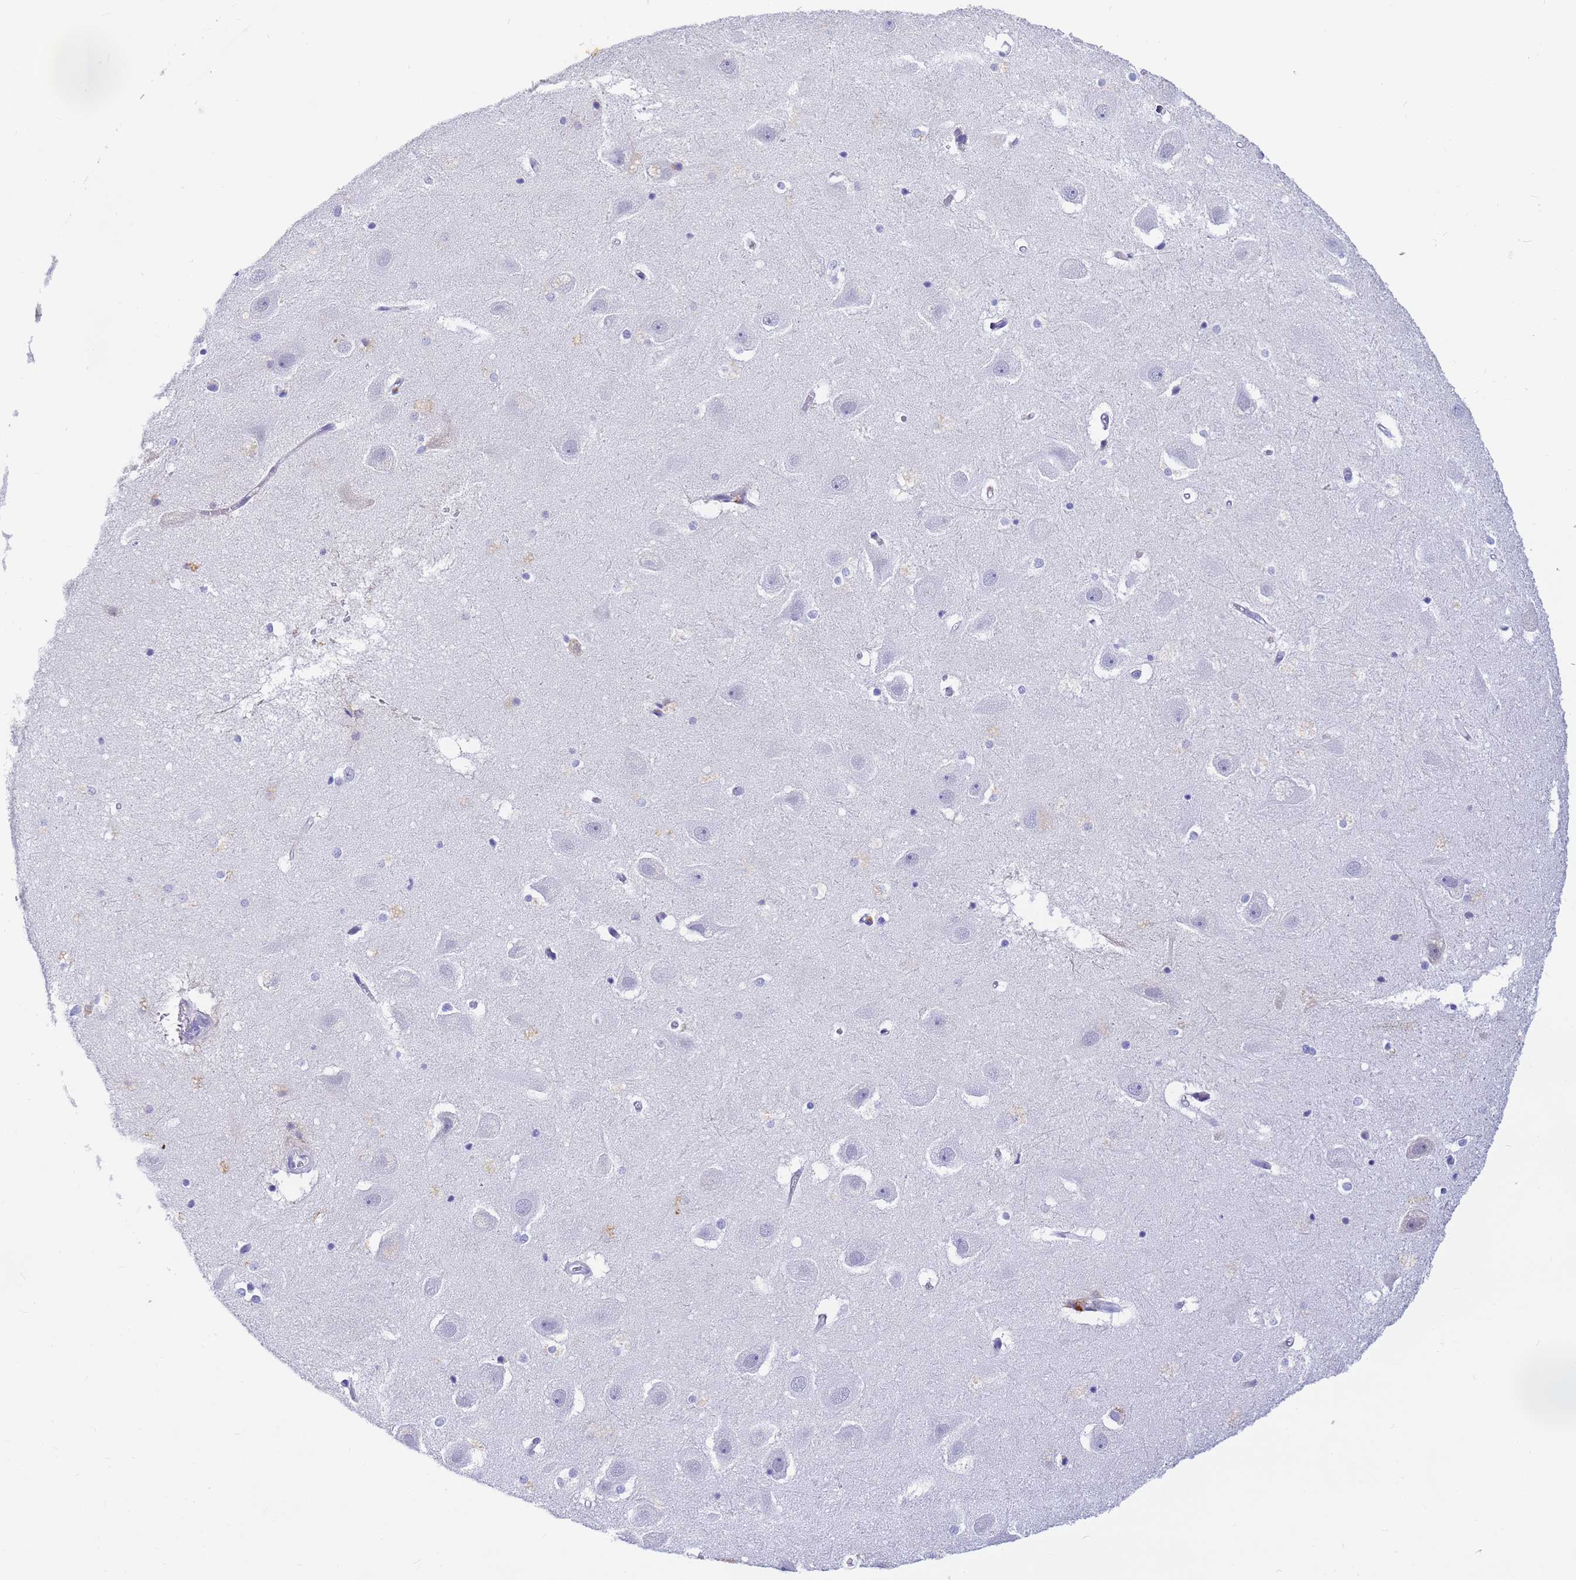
{"staining": {"intensity": "negative", "quantity": "none", "location": "none"}, "tissue": "hippocampus", "cell_type": "Glial cells", "image_type": "normal", "snomed": [{"axis": "morphology", "description": "Normal tissue, NOS"}, {"axis": "topography", "description": "Hippocampus"}], "caption": "Immunohistochemistry of unremarkable hippocampus reveals no staining in glial cells.", "gene": "CFHR1", "patient": {"sex": "female", "age": 52}}